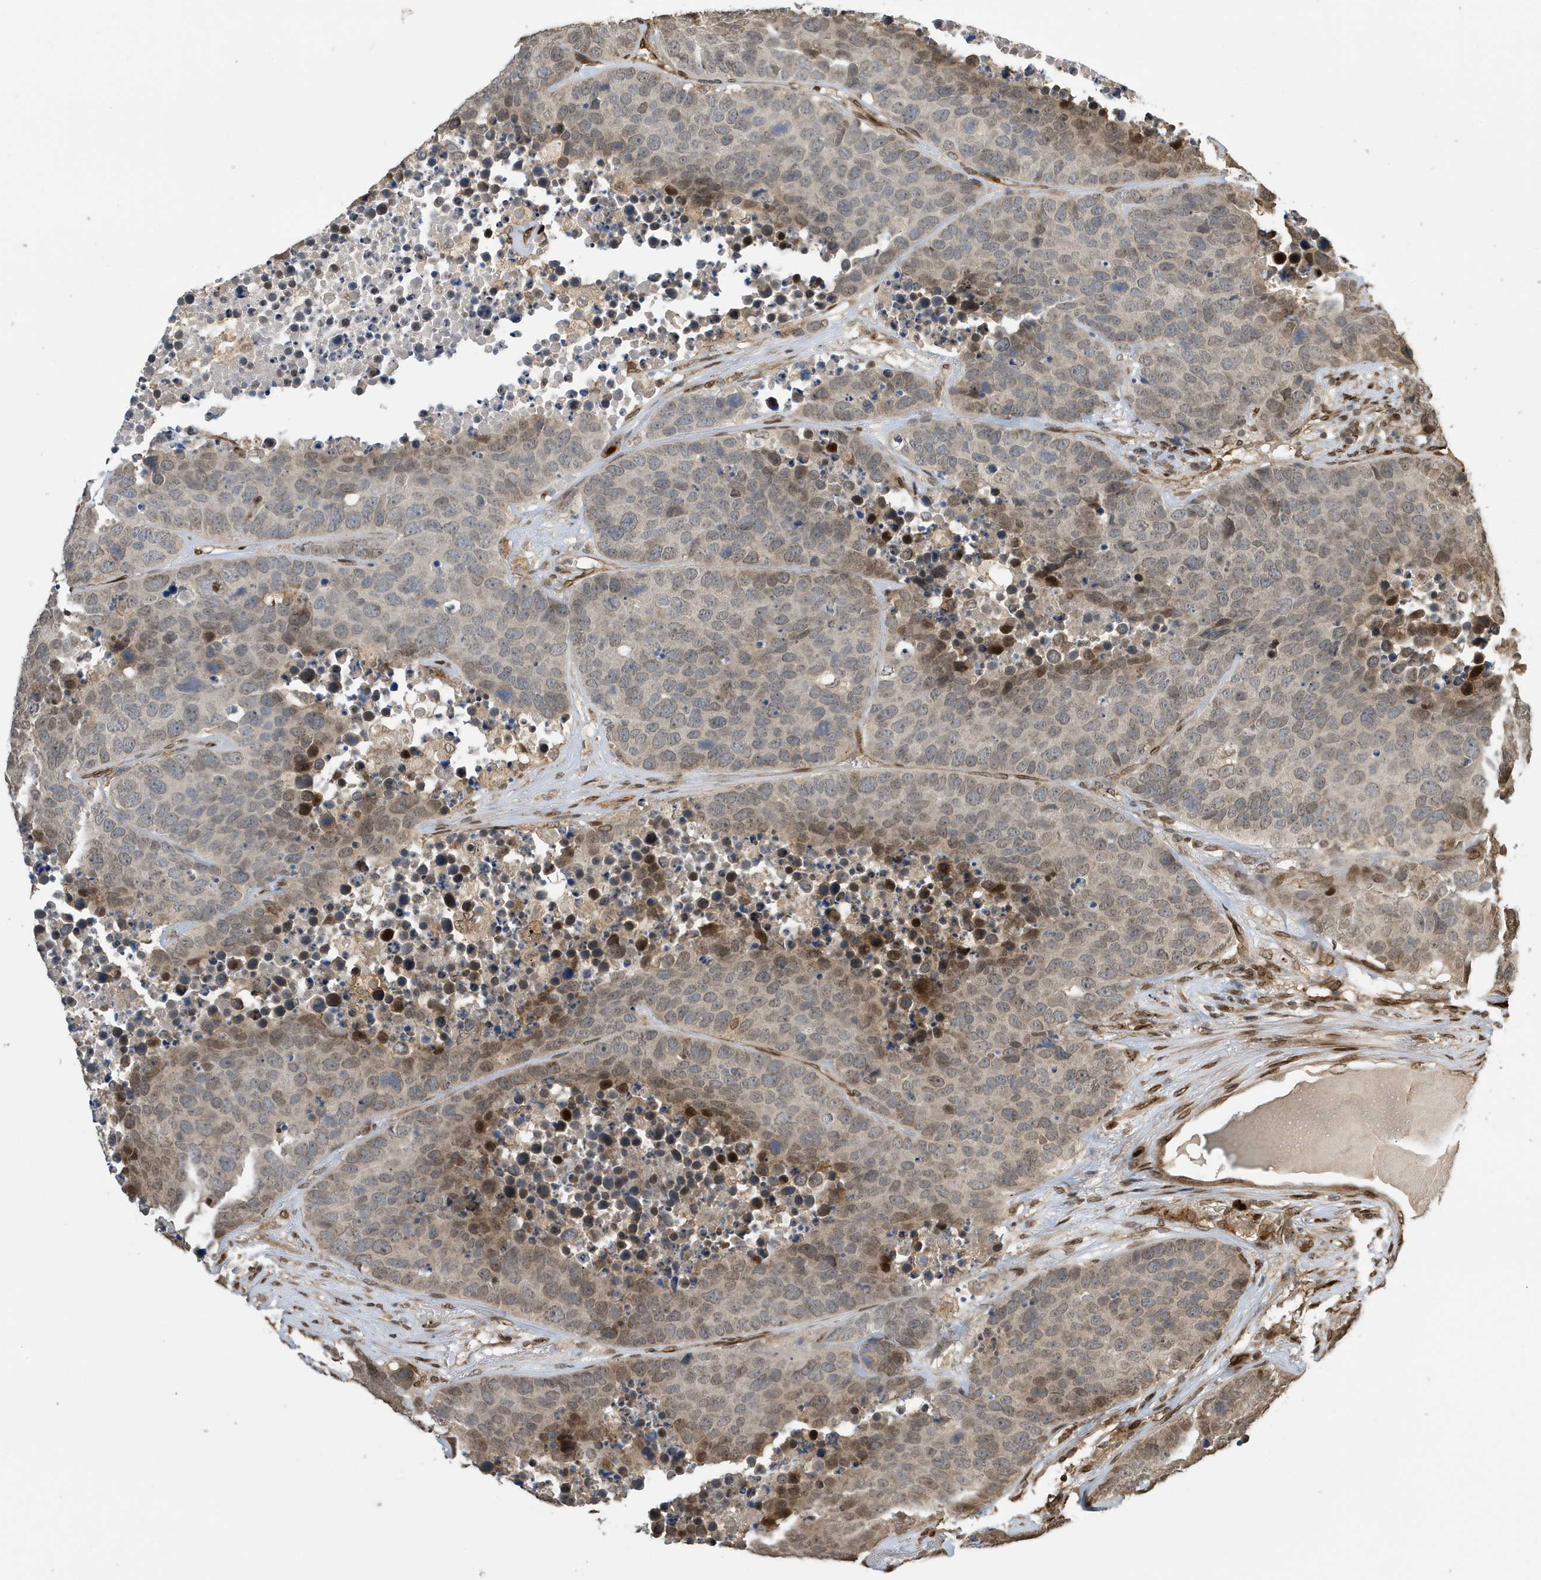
{"staining": {"intensity": "moderate", "quantity": "<25%", "location": "nuclear"}, "tissue": "carcinoid", "cell_type": "Tumor cells", "image_type": "cancer", "snomed": [{"axis": "morphology", "description": "Carcinoid, malignant, NOS"}, {"axis": "topography", "description": "Lung"}], "caption": "Carcinoid (malignant) was stained to show a protein in brown. There is low levels of moderate nuclear positivity in about <25% of tumor cells.", "gene": "DUSP18", "patient": {"sex": "male", "age": 60}}